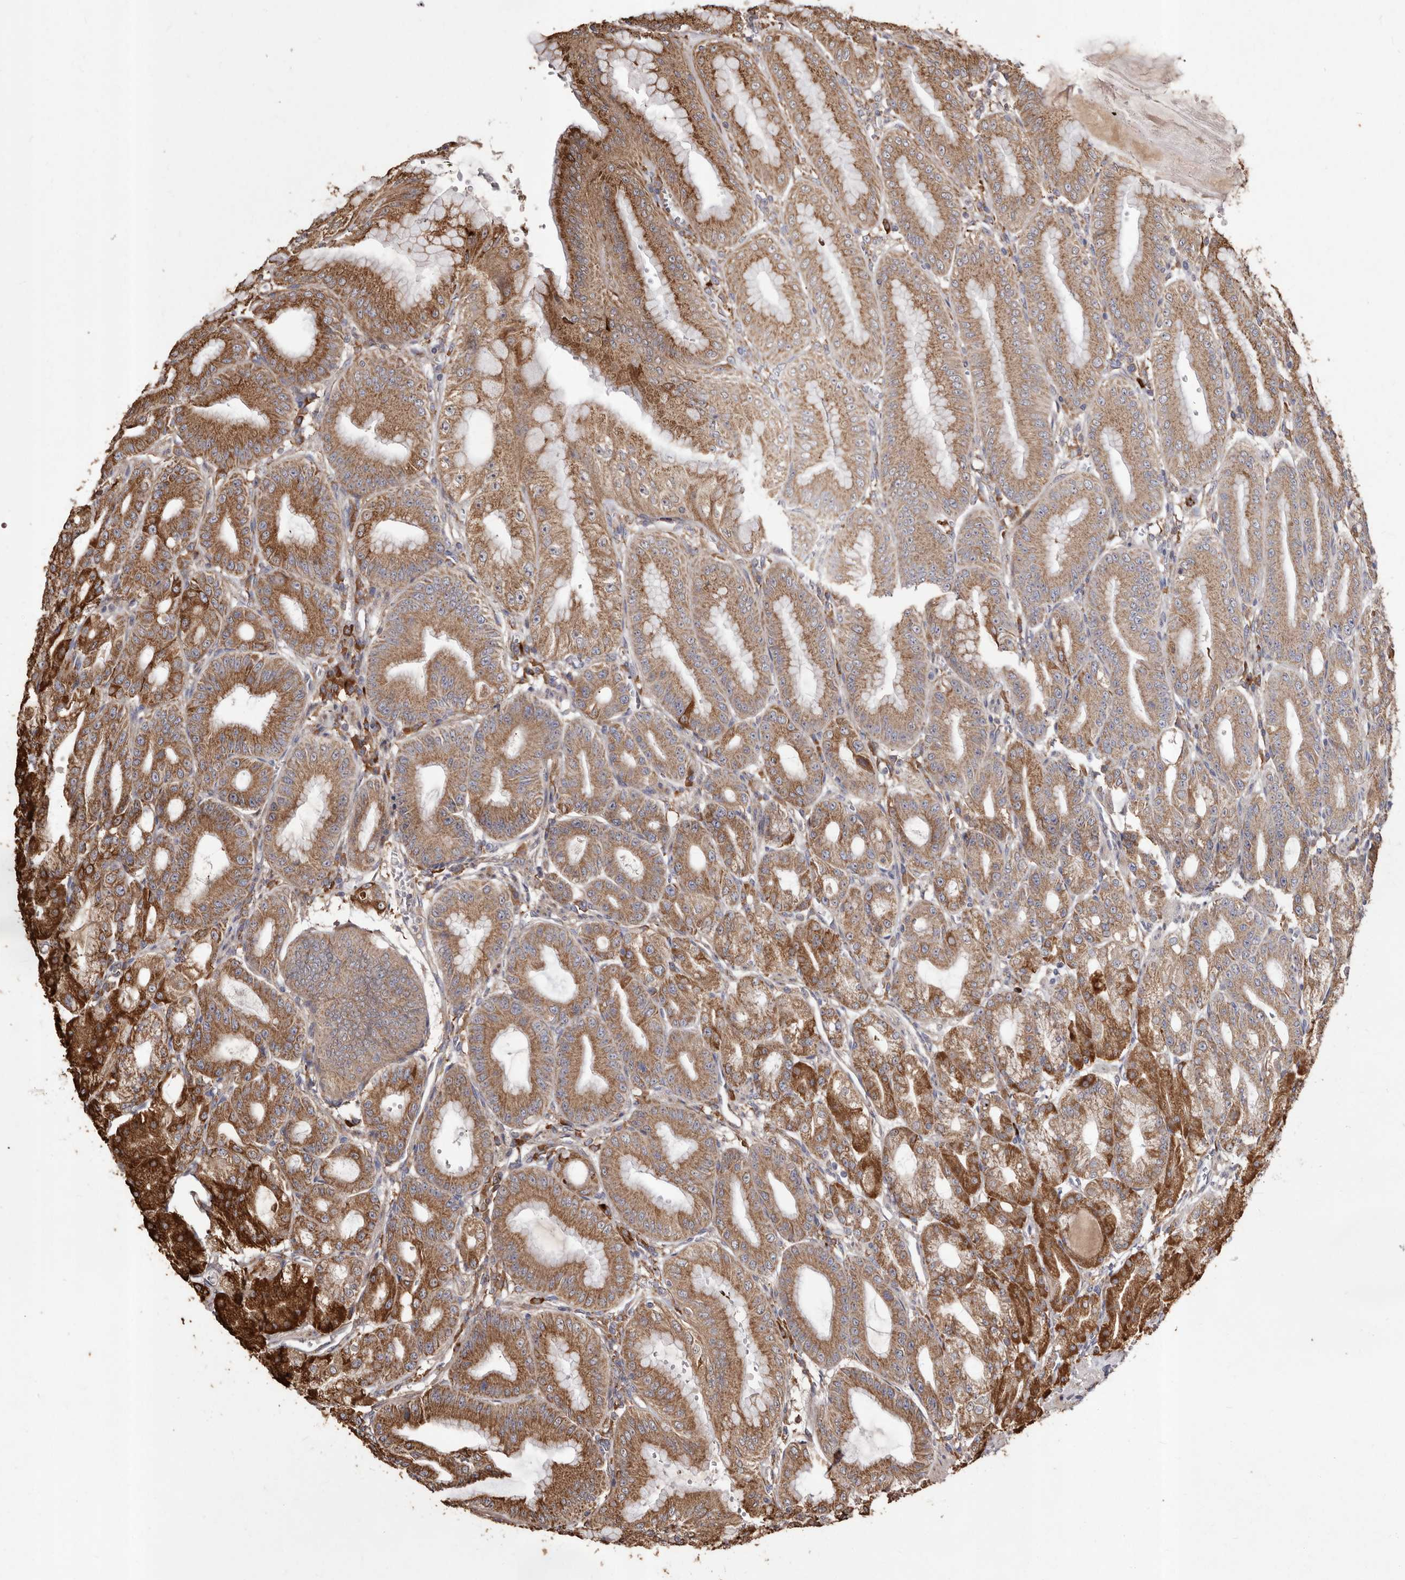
{"staining": {"intensity": "moderate", "quantity": ">75%", "location": "cytoplasmic/membranous"}, "tissue": "stomach", "cell_type": "Glandular cells", "image_type": "normal", "snomed": [{"axis": "morphology", "description": "Normal tissue, NOS"}, {"axis": "topography", "description": "Stomach, lower"}], "caption": "Immunohistochemical staining of benign stomach exhibits >75% levels of moderate cytoplasmic/membranous protein staining in about >75% of glandular cells.", "gene": "STEAP2", "patient": {"sex": "male", "age": 71}}